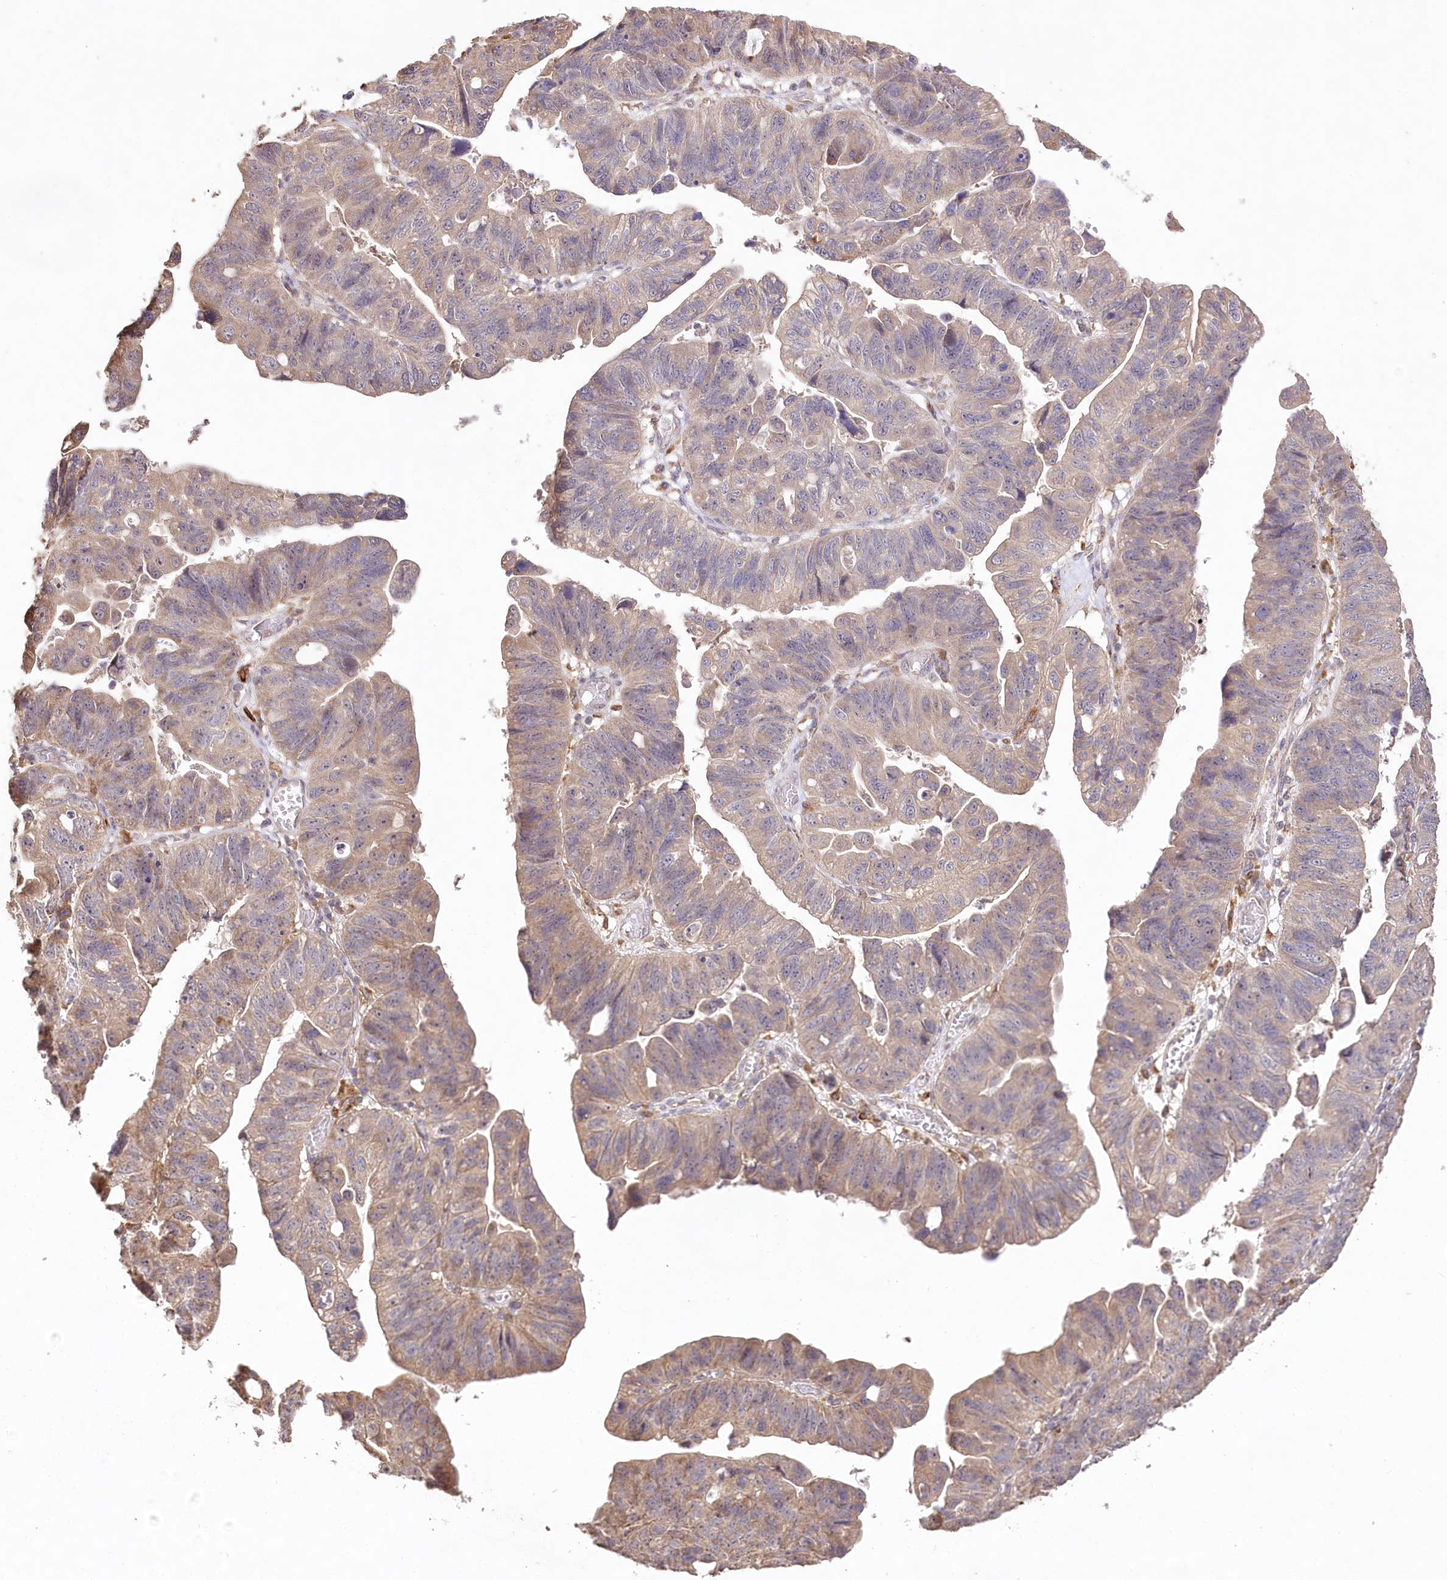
{"staining": {"intensity": "weak", "quantity": ">75%", "location": "cytoplasmic/membranous"}, "tissue": "stomach cancer", "cell_type": "Tumor cells", "image_type": "cancer", "snomed": [{"axis": "morphology", "description": "Adenocarcinoma, NOS"}, {"axis": "topography", "description": "Stomach"}], "caption": "IHC of stomach cancer shows low levels of weak cytoplasmic/membranous staining in approximately >75% of tumor cells.", "gene": "DMXL1", "patient": {"sex": "male", "age": 59}}